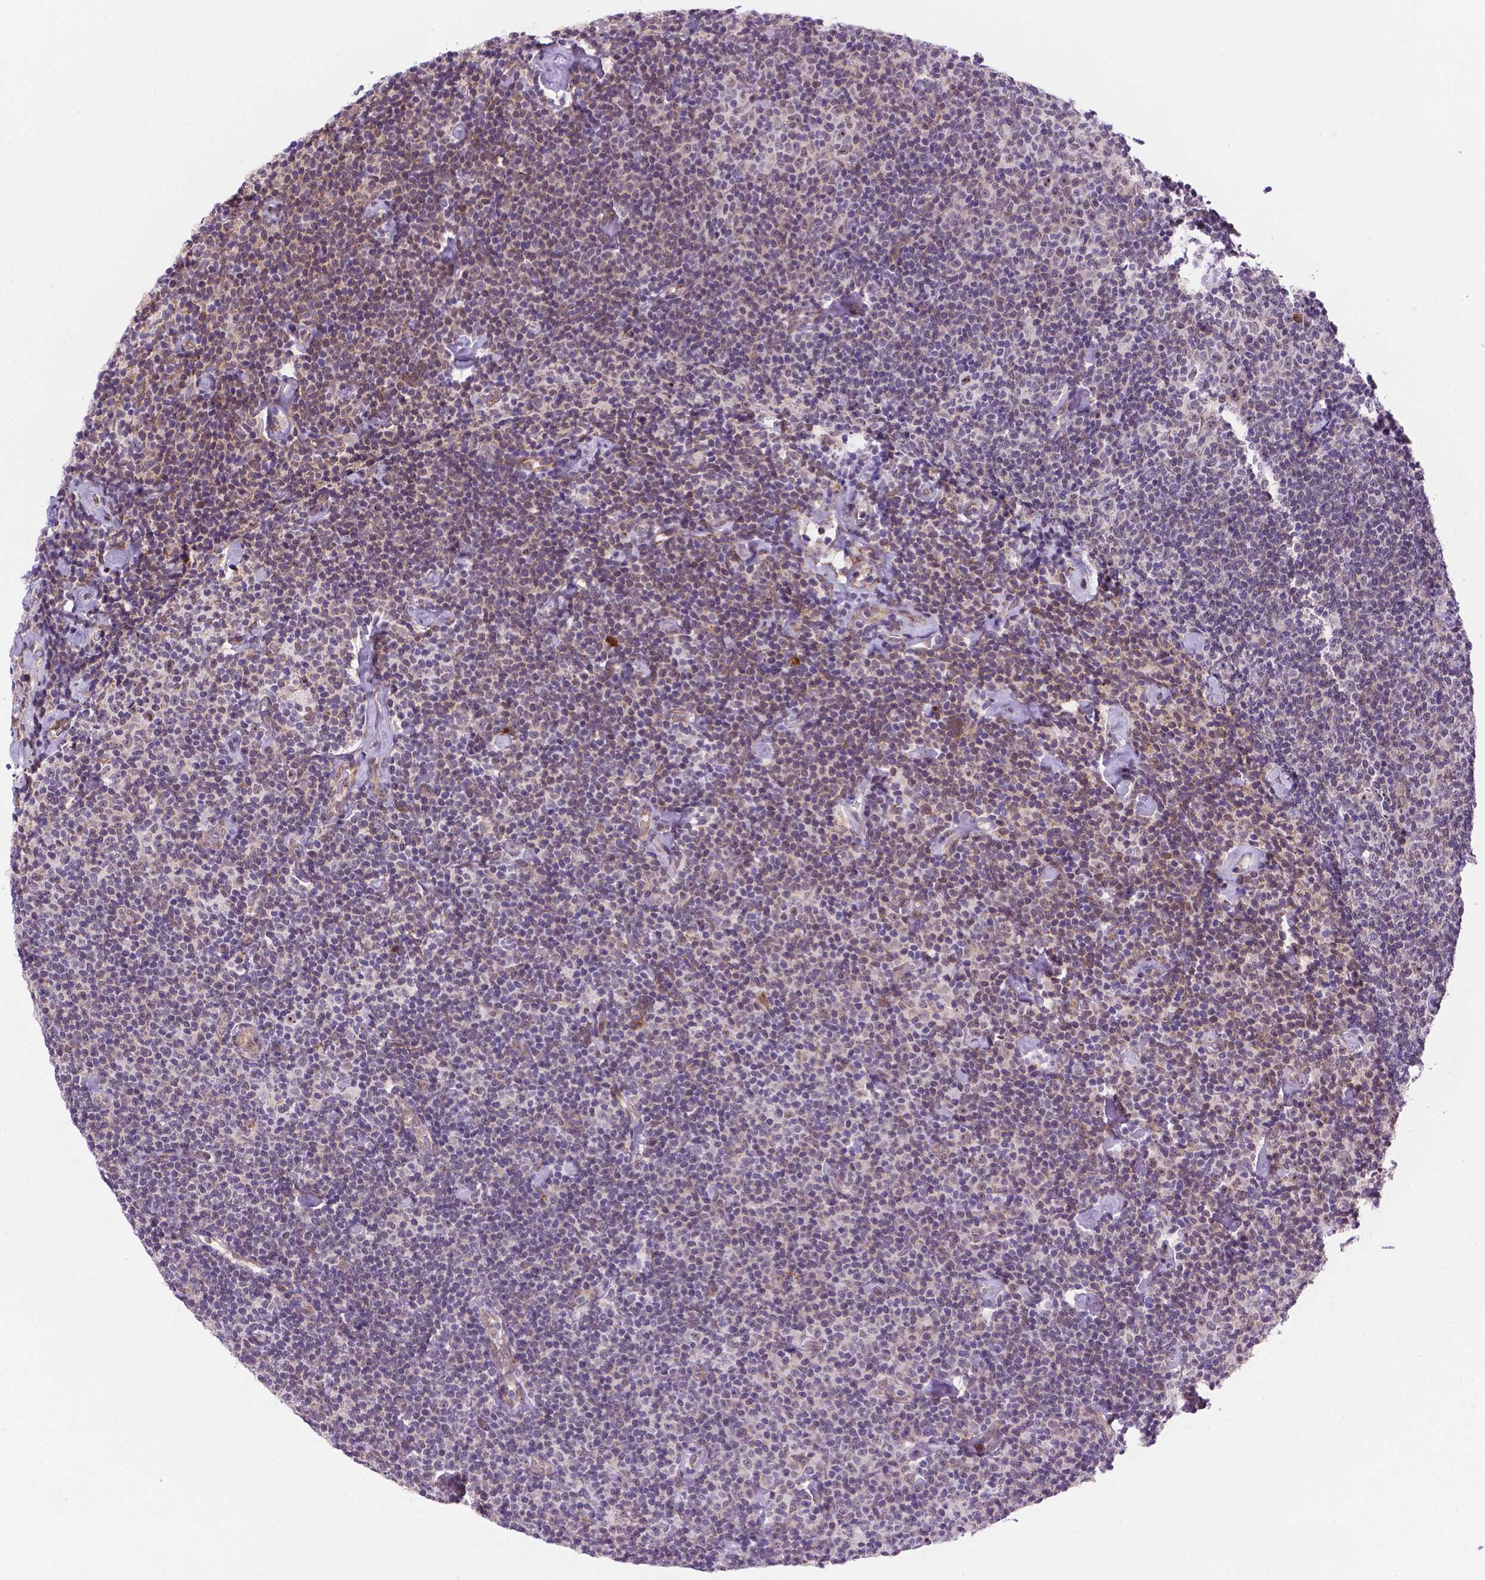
{"staining": {"intensity": "negative", "quantity": "none", "location": "none"}, "tissue": "lymphoma", "cell_type": "Tumor cells", "image_type": "cancer", "snomed": [{"axis": "morphology", "description": "Malignant lymphoma, non-Hodgkin's type, Low grade"}, {"axis": "topography", "description": "Lymph node"}], "caption": "DAB (3,3'-diaminobenzidine) immunohistochemical staining of low-grade malignant lymphoma, non-Hodgkin's type reveals no significant staining in tumor cells.", "gene": "FNIP1", "patient": {"sex": "male", "age": 81}}